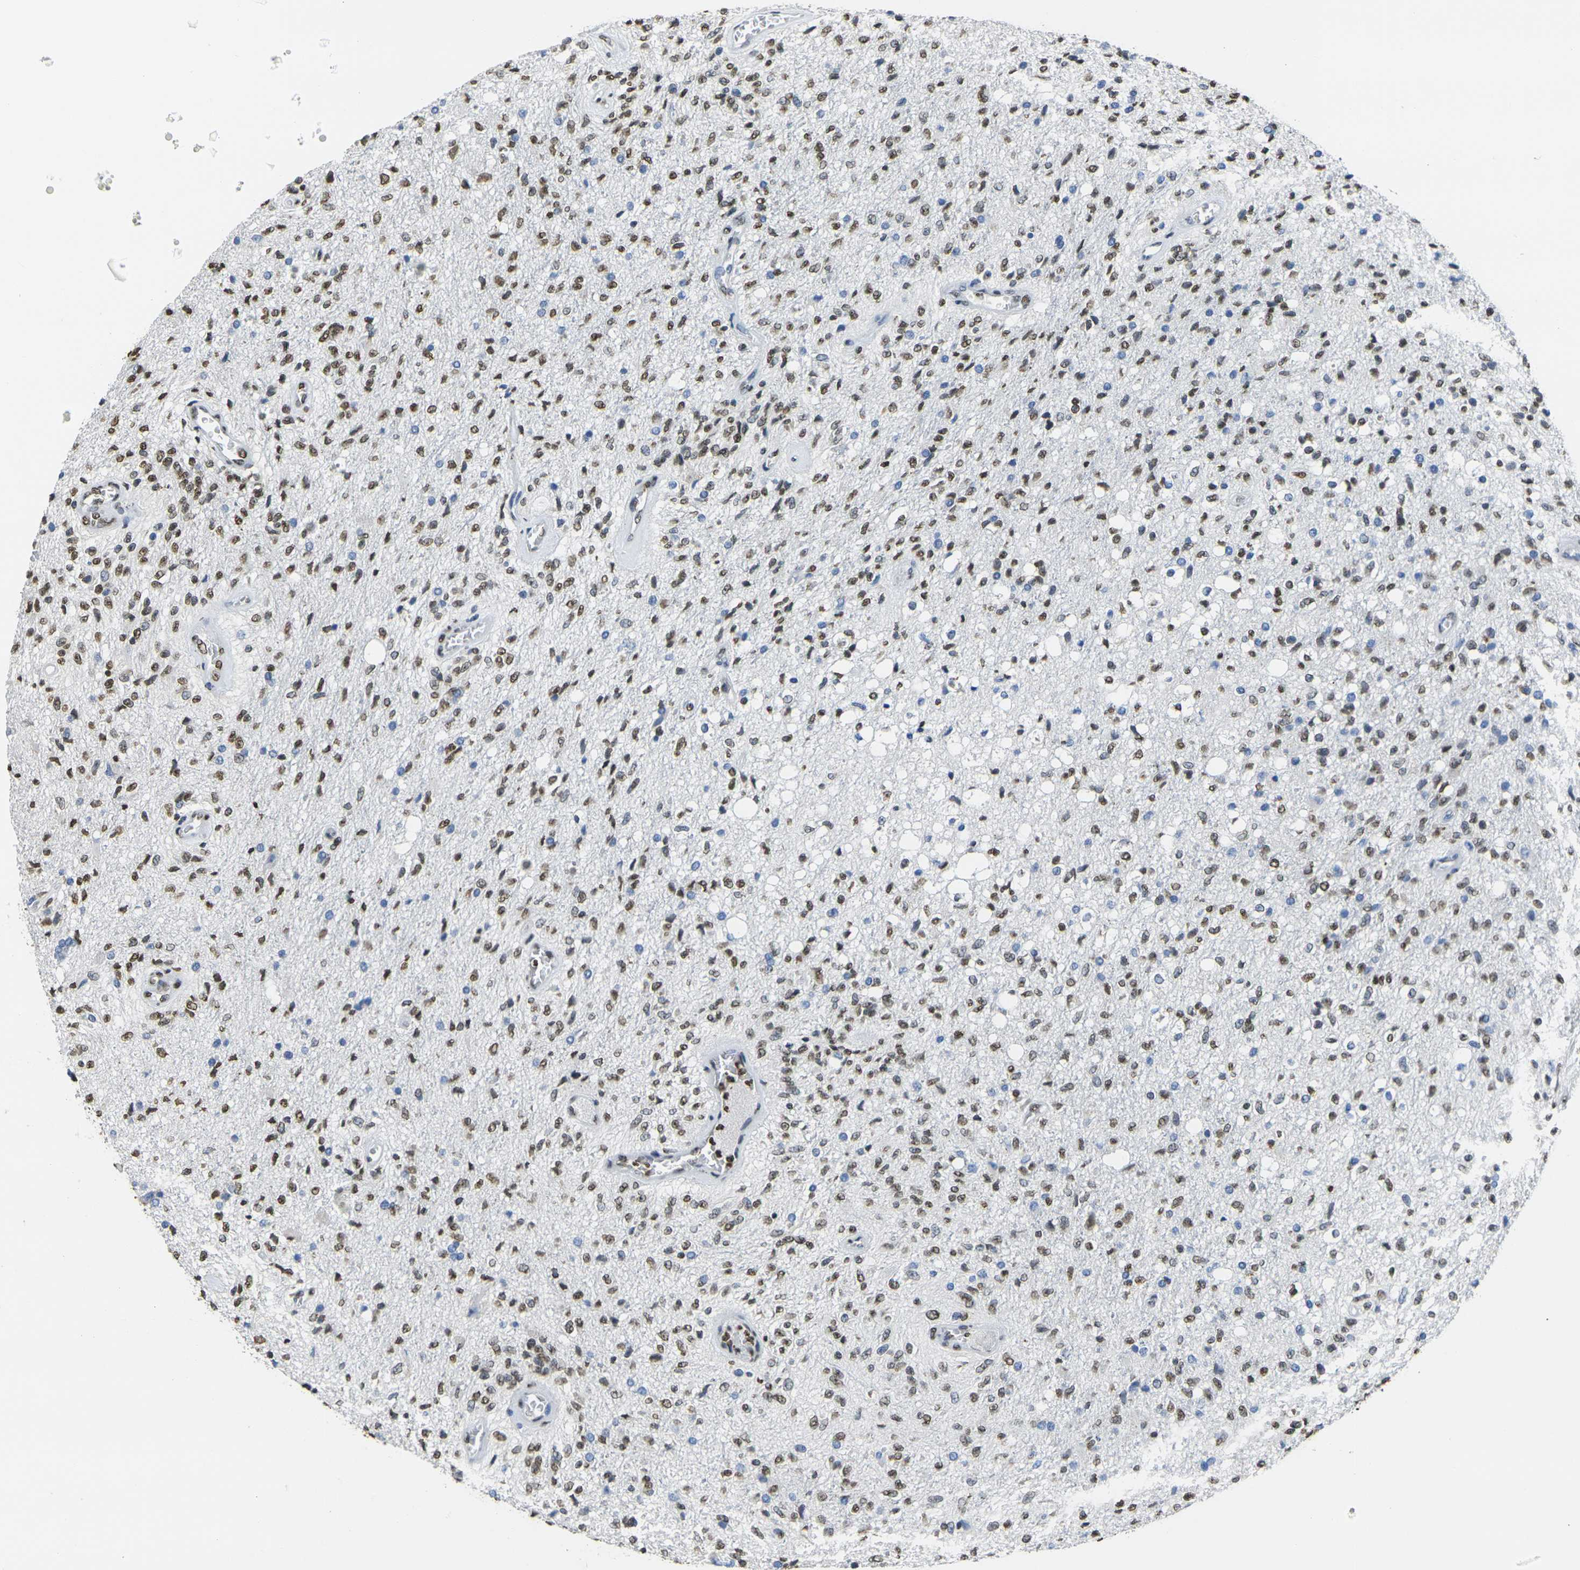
{"staining": {"intensity": "moderate", "quantity": ">75%", "location": "nuclear"}, "tissue": "glioma", "cell_type": "Tumor cells", "image_type": "cancer", "snomed": [{"axis": "morphology", "description": "Normal tissue, NOS"}, {"axis": "morphology", "description": "Glioma, malignant, High grade"}, {"axis": "topography", "description": "Cerebral cortex"}], "caption": "Brown immunohistochemical staining in human glioma displays moderate nuclear expression in approximately >75% of tumor cells.", "gene": "DRAXIN", "patient": {"sex": "male", "age": 77}}